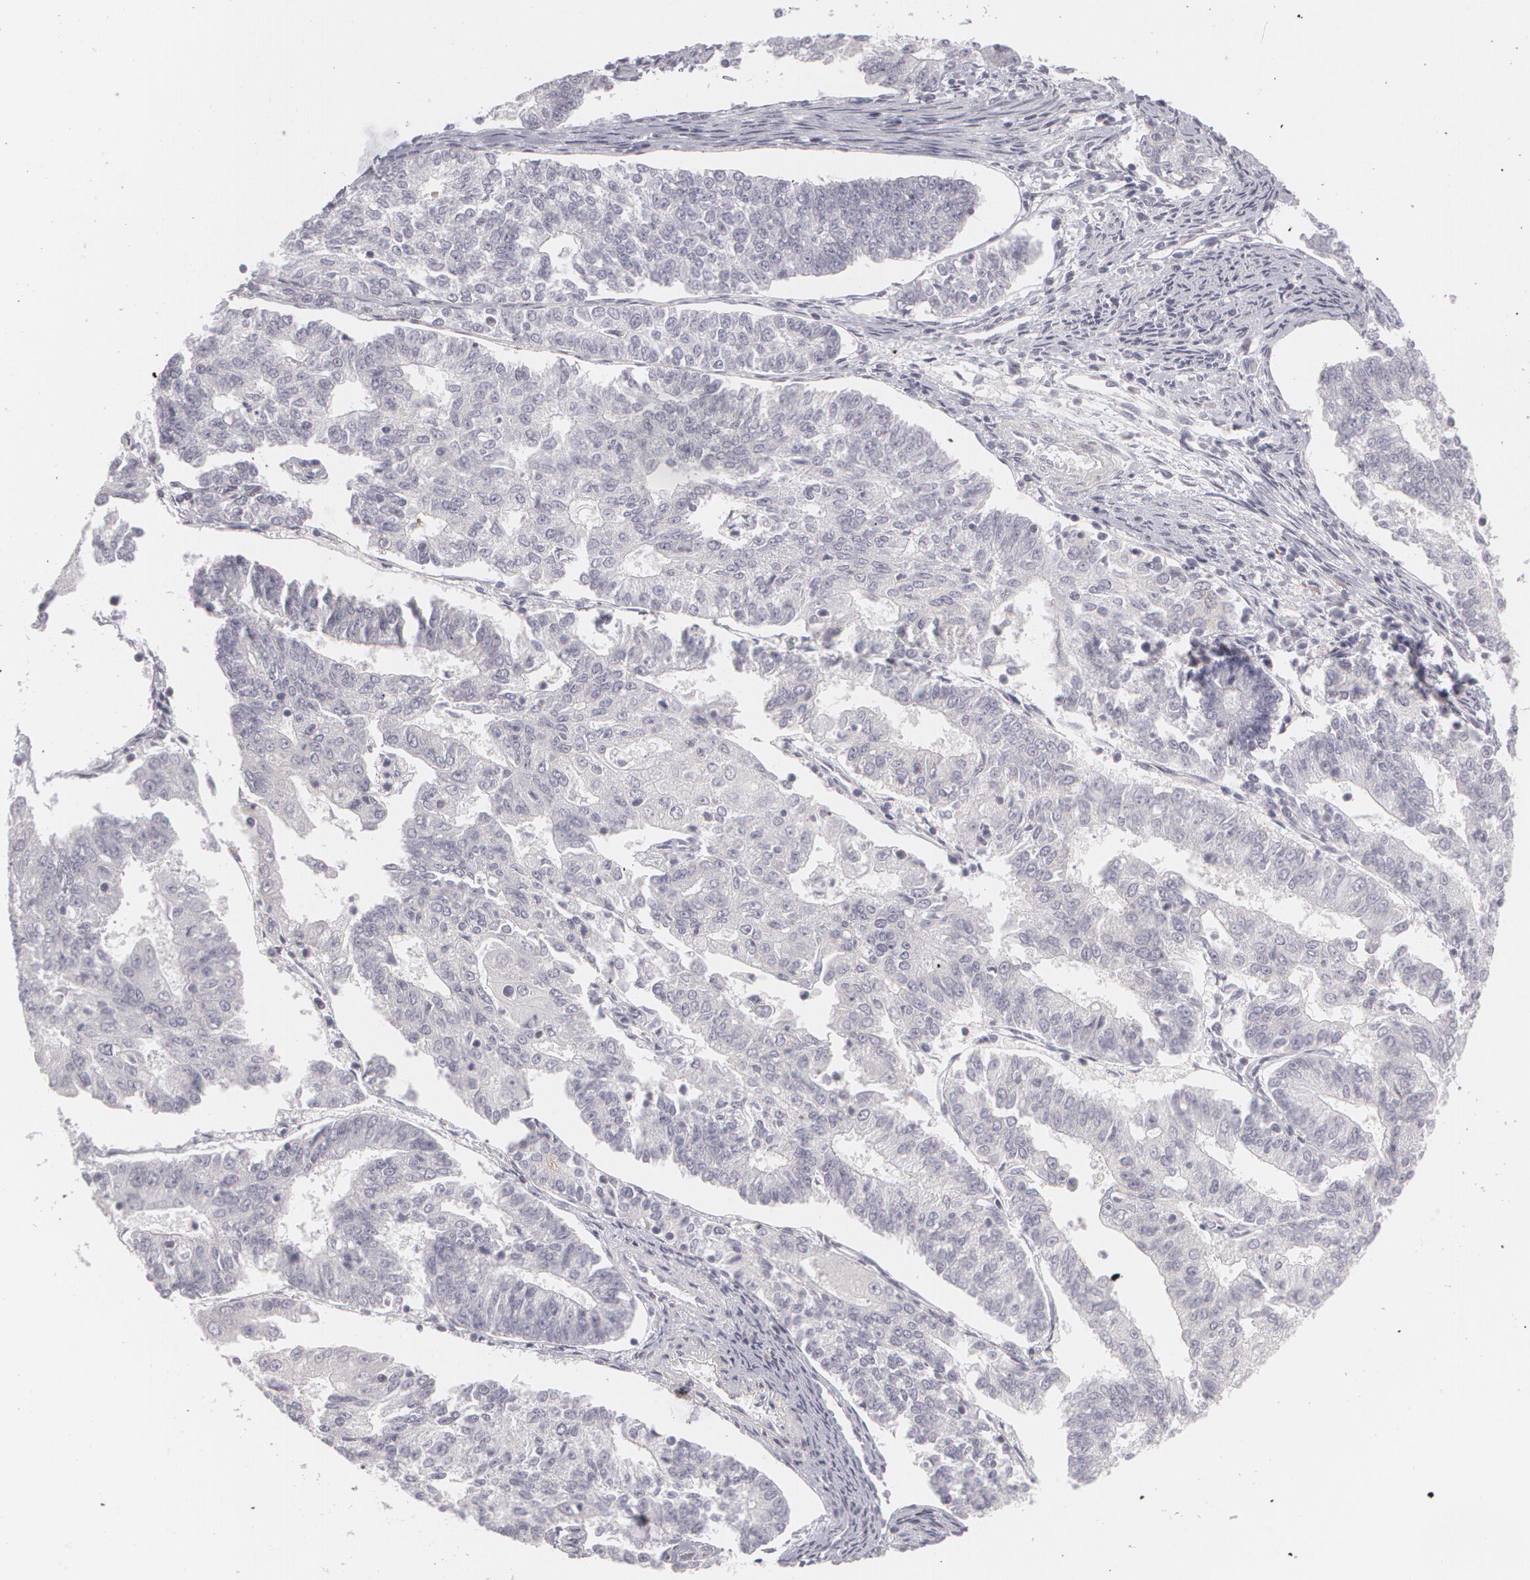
{"staining": {"intensity": "negative", "quantity": "none", "location": "none"}, "tissue": "endometrial cancer", "cell_type": "Tumor cells", "image_type": "cancer", "snomed": [{"axis": "morphology", "description": "Adenocarcinoma, NOS"}, {"axis": "topography", "description": "Endometrium"}], "caption": "Immunohistochemistry (IHC) of endometrial cancer (adenocarcinoma) displays no staining in tumor cells. (Brightfield microscopy of DAB (3,3'-diaminobenzidine) immunohistochemistry at high magnification).", "gene": "ZBTB16", "patient": {"sex": "female", "age": 56}}